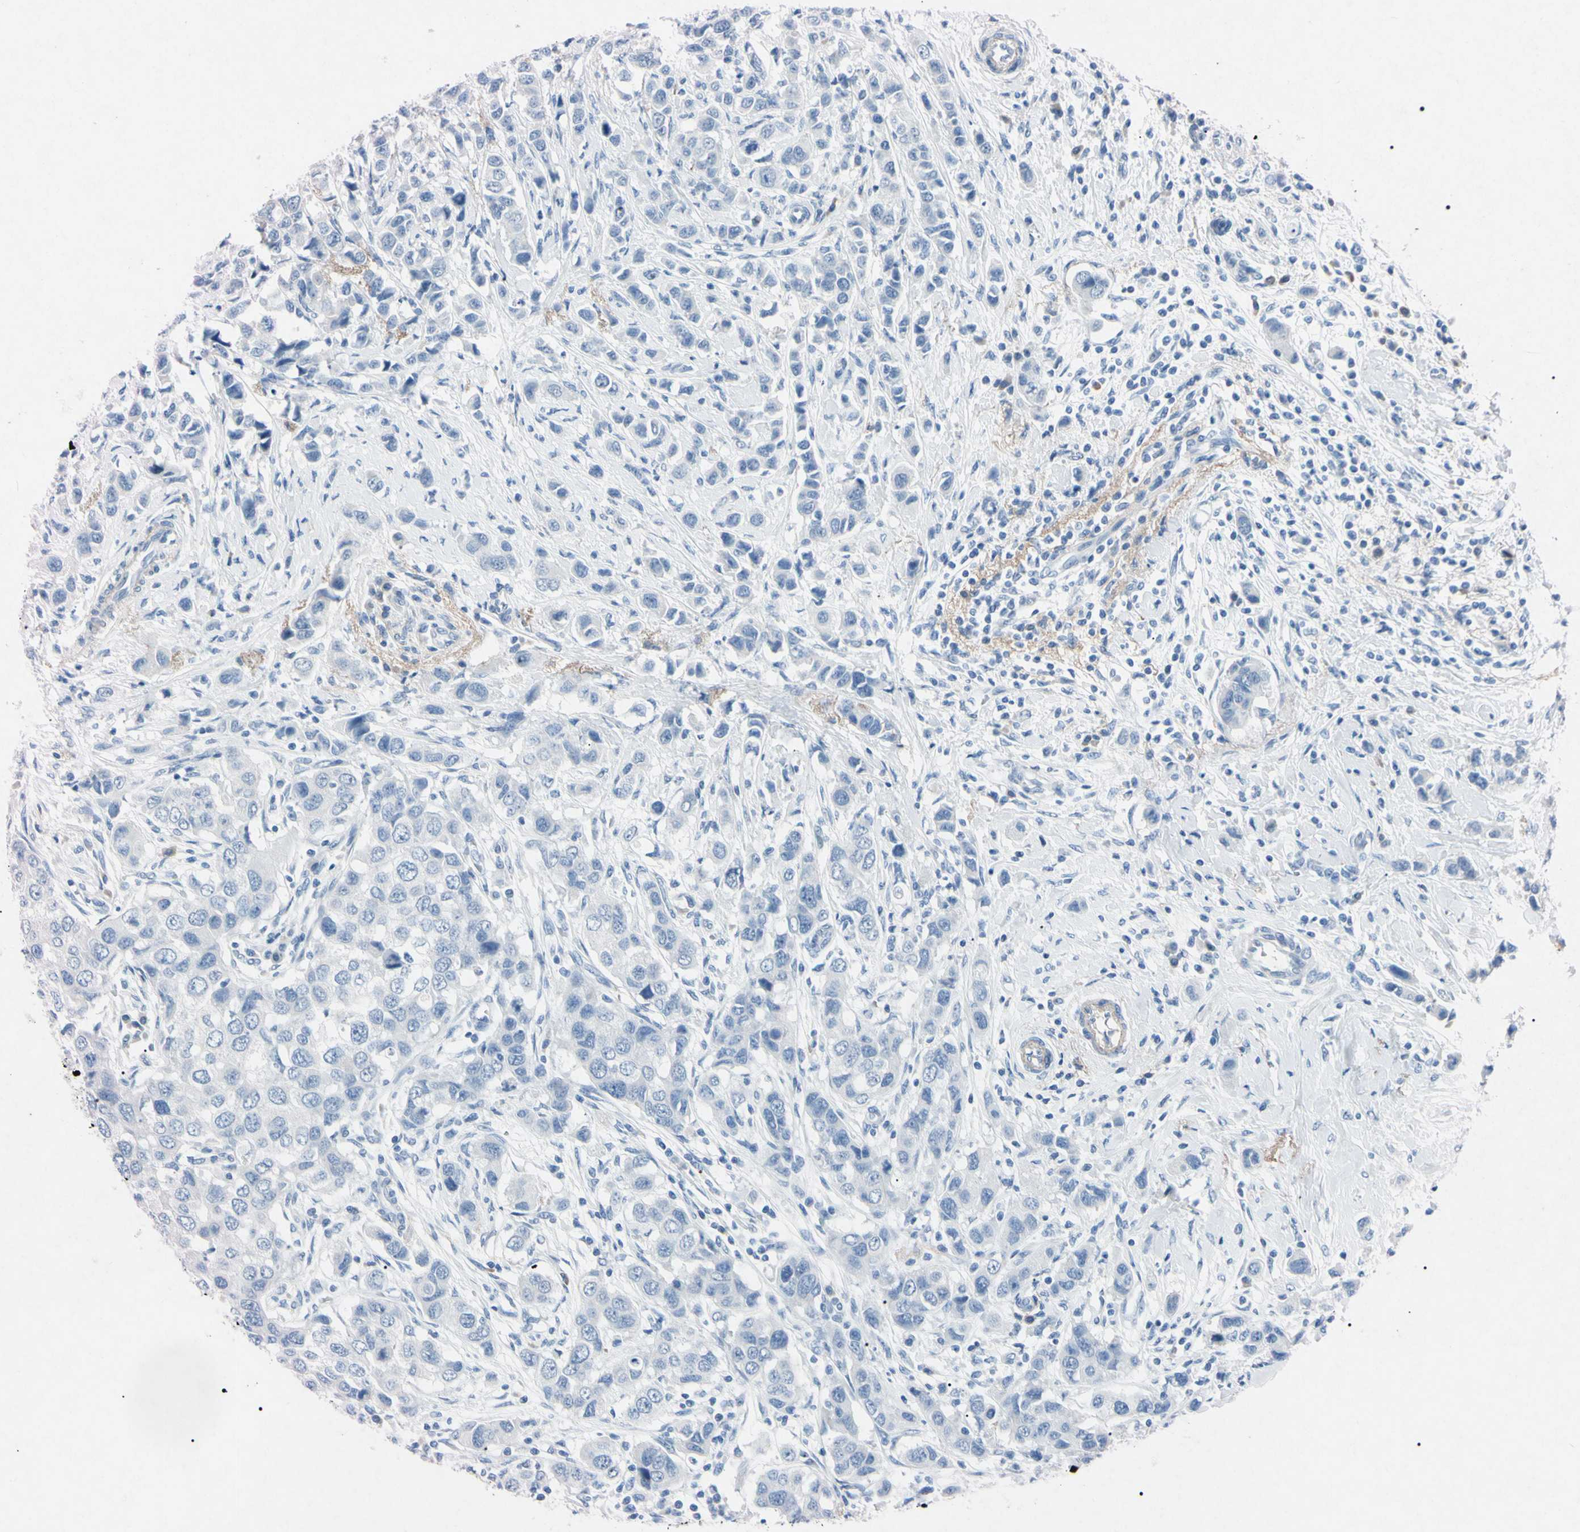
{"staining": {"intensity": "negative", "quantity": "none", "location": "none"}, "tissue": "breast cancer", "cell_type": "Tumor cells", "image_type": "cancer", "snomed": [{"axis": "morphology", "description": "Normal tissue, NOS"}, {"axis": "morphology", "description": "Duct carcinoma"}, {"axis": "topography", "description": "Breast"}], "caption": "IHC of breast invasive ductal carcinoma shows no positivity in tumor cells.", "gene": "ELN", "patient": {"sex": "female", "age": 50}}